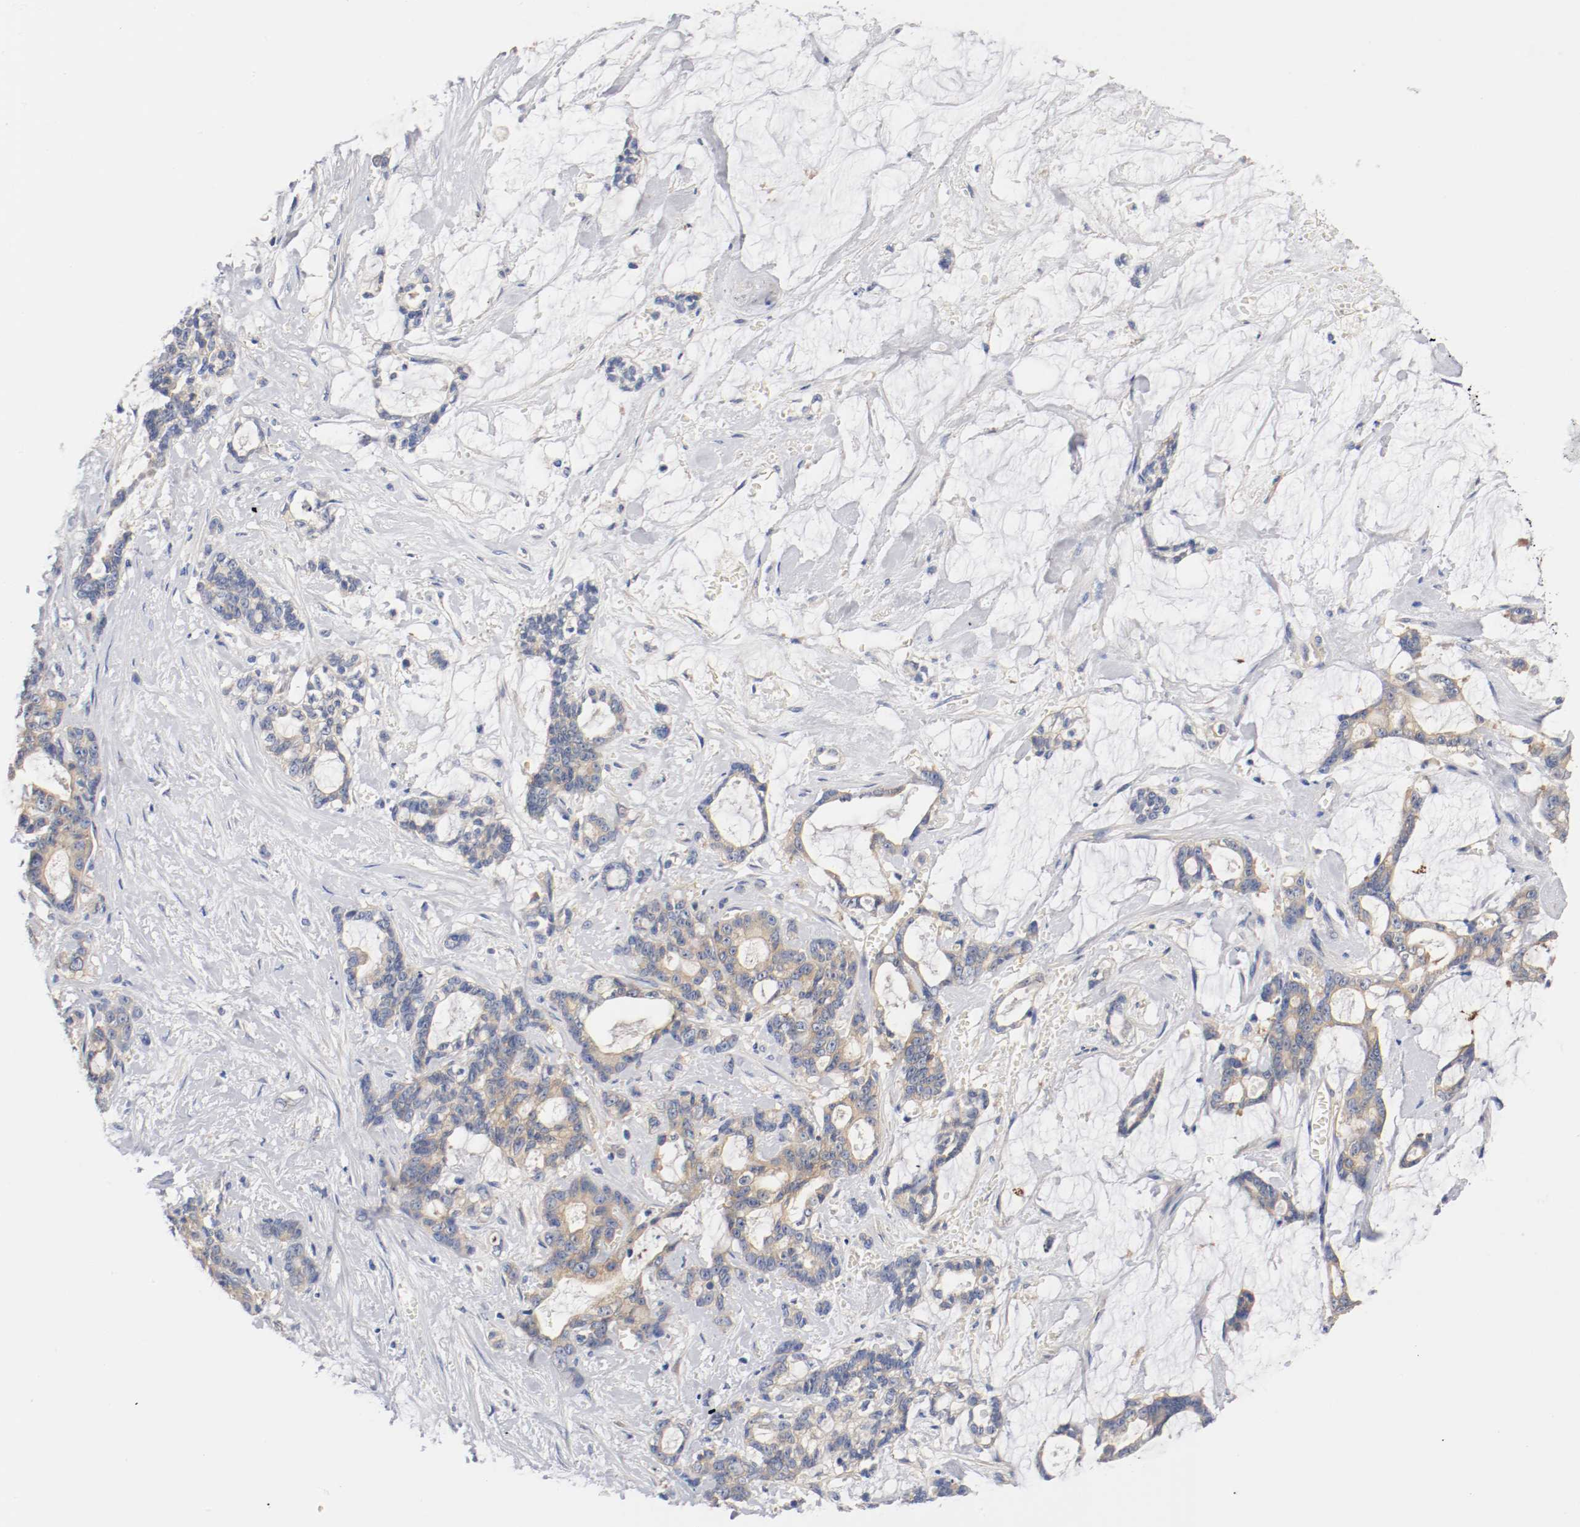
{"staining": {"intensity": "weak", "quantity": ">75%", "location": "cytoplasmic/membranous"}, "tissue": "pancreatic cancer", "cell_type": "Tumor cells", "image_type": "cancer", "snomed": [{"axis": "morphology", "description": "Adenocarcinoma, NOS"}, {"axis": "topography", "description": "Pancreas"}], "caption": "Tumor cells reveal weak cytoplasmic/membranous expression in about >75% of cells in pancreatic cancer.", "gene": "HGS", "patient": {"sex": "female", "age": 73}}